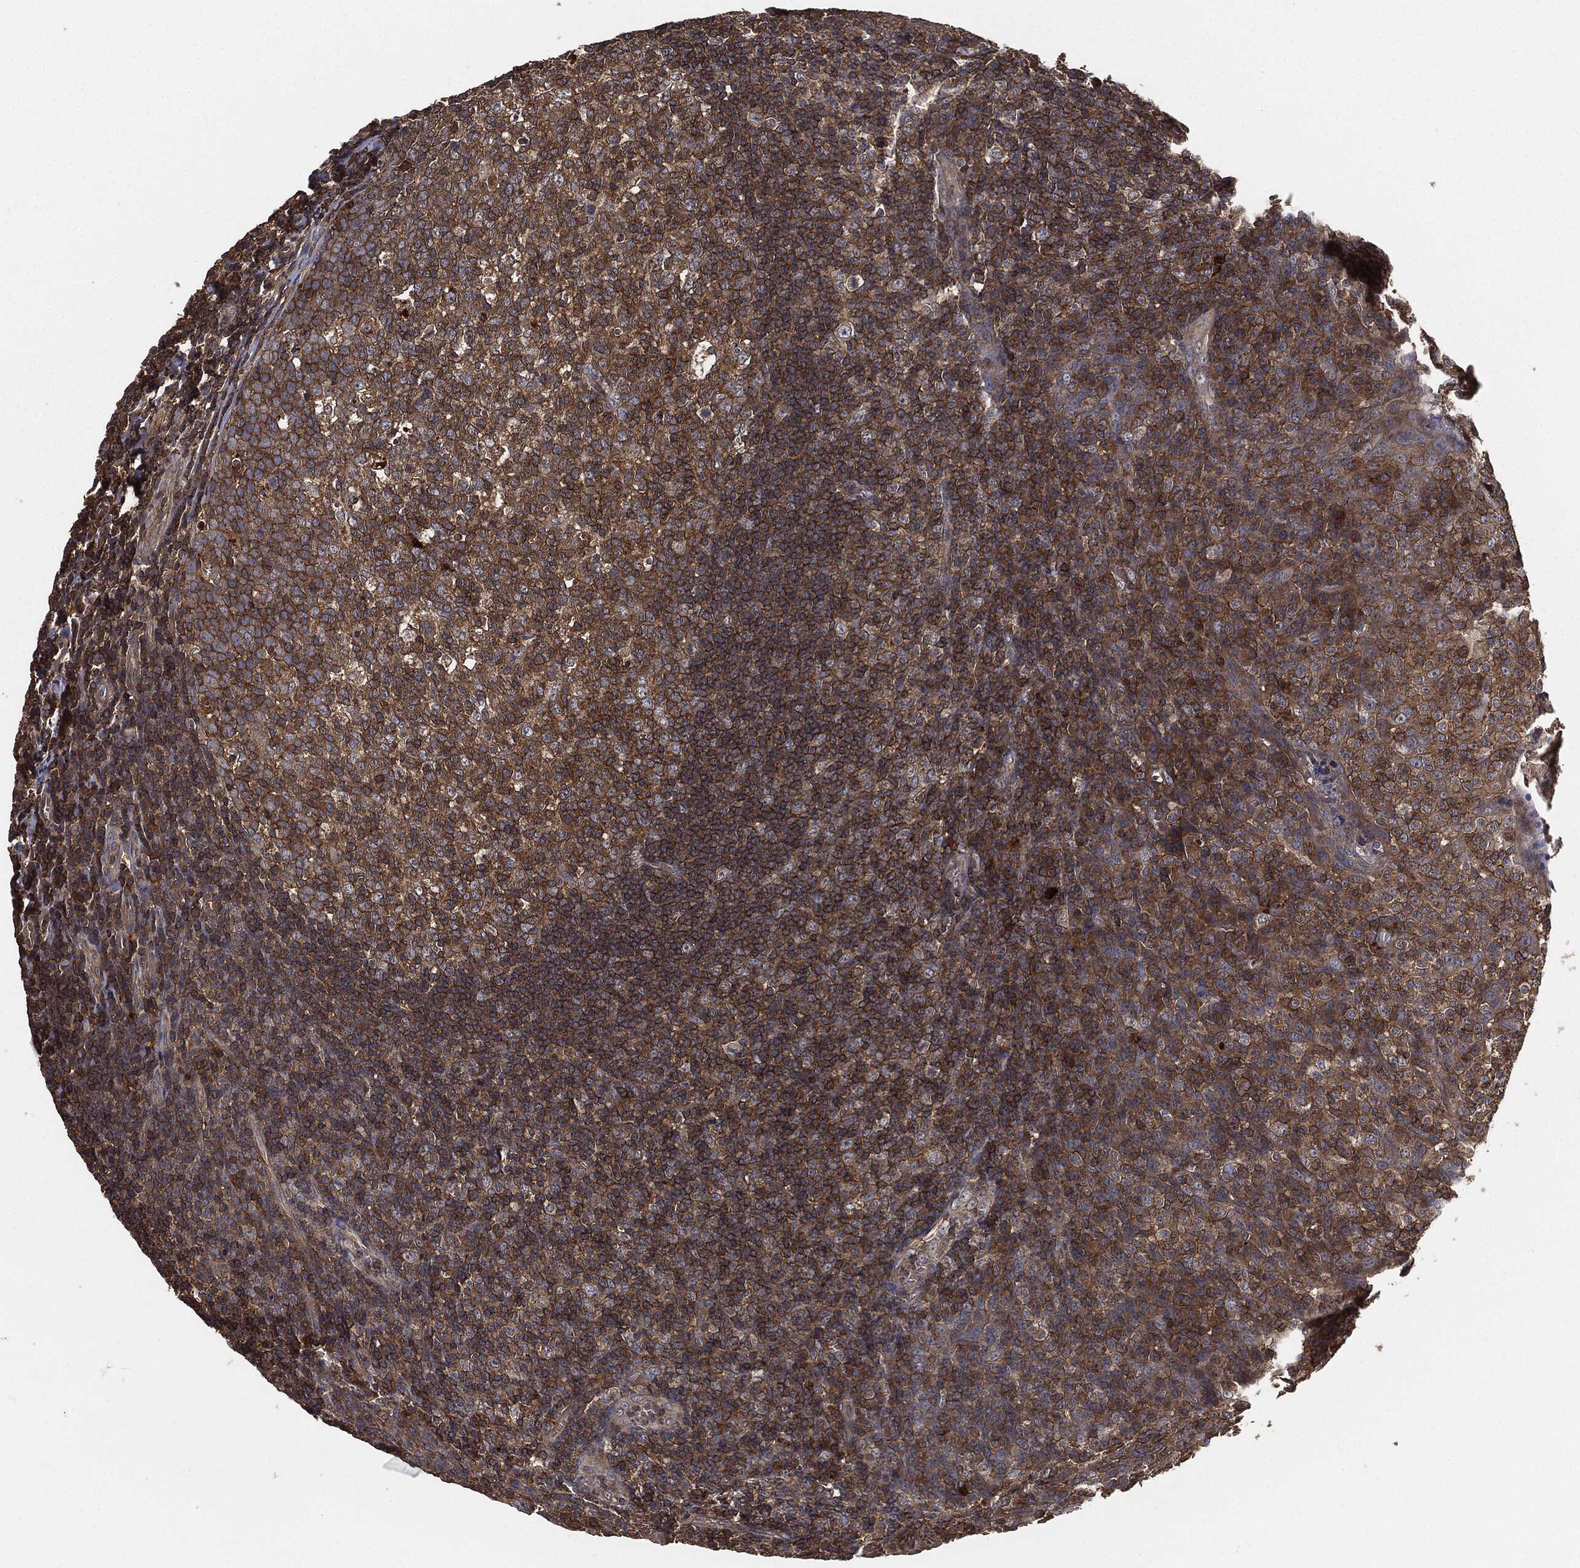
{"staining": {"intensity": "moderate", "quantity": ">75%", "location": "cytoplasmic/membranous"}, "tissue": "tonsil", "cell_type": "Germinal center cells", "image_type": "normal", "snomed": [{"axis": "morphology", "description": "Normal tissue, NOS"}, {"axis": "topography", "description": "Tonsil"}], "caption": "Immunohistochemical staining of unremarkable tonsil shows medium levels of moderate cytoplasmic/membranous positivity in approximately >75% of germinal center cells.", "gene": "ERBIN", "patient": {"sex": "male", "age": 20}}